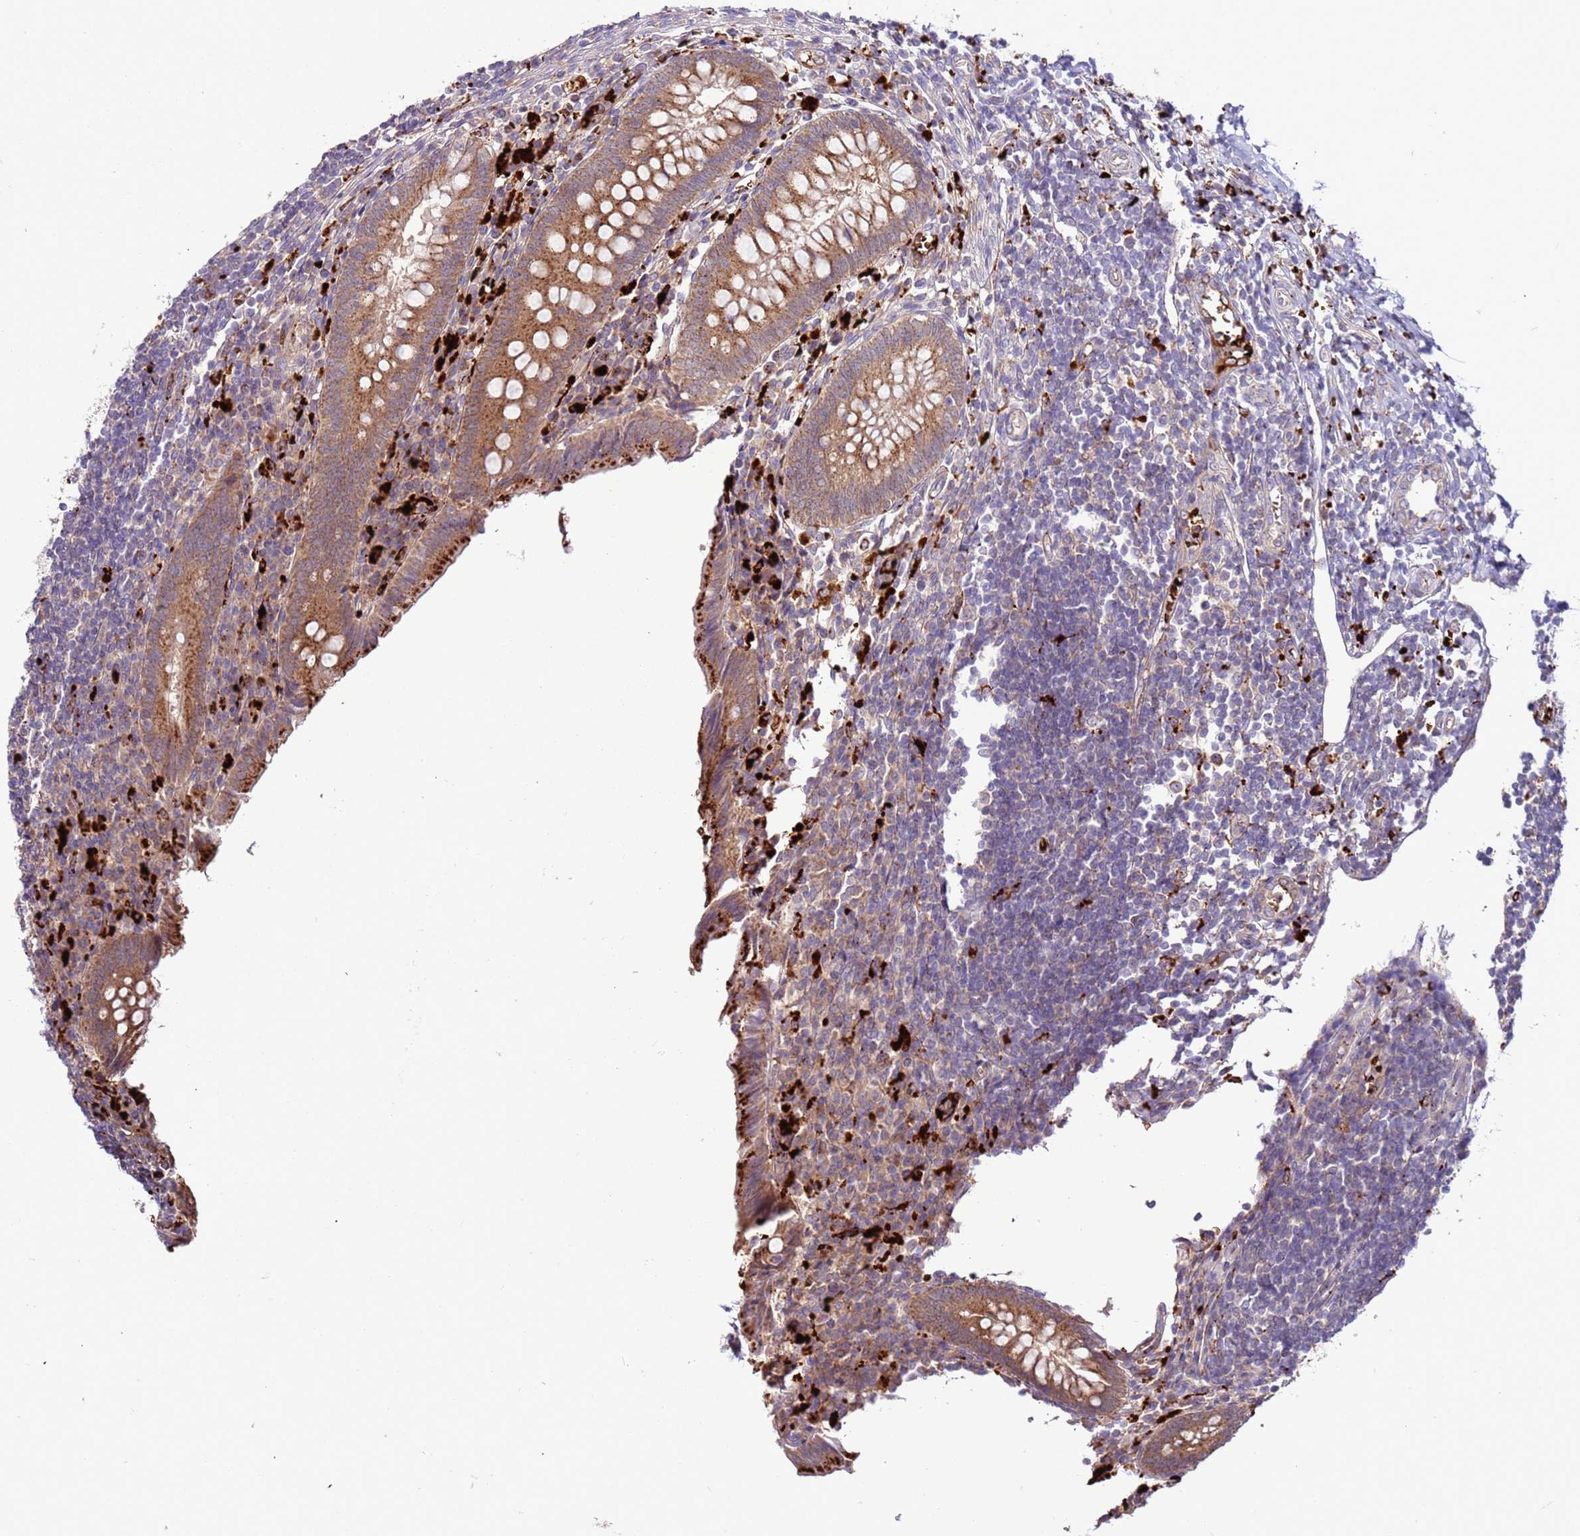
{"staining": {"intensity": "moderate", "quantity": ">75%", "location": "cytoplasmic/membranous"}, "tissue": "appendix", "cell_type": "Glandular cells", "image_type": "normal", "snomed": [{"axis": "morphology", "description": "Normal tissue, NOS"}, {"axis": "topography", "description": "Appendix"}], "caption": "Normal appendix displays moderate cytoplasmic/membranous positivity in about >75% of glandular cells Using DAB (brown) and hematoxylin (blue) stains, captured at high magnification using brightfield microscopy..", "gene": "VPS36", "patient": {"sex": "female", "age": 17}}